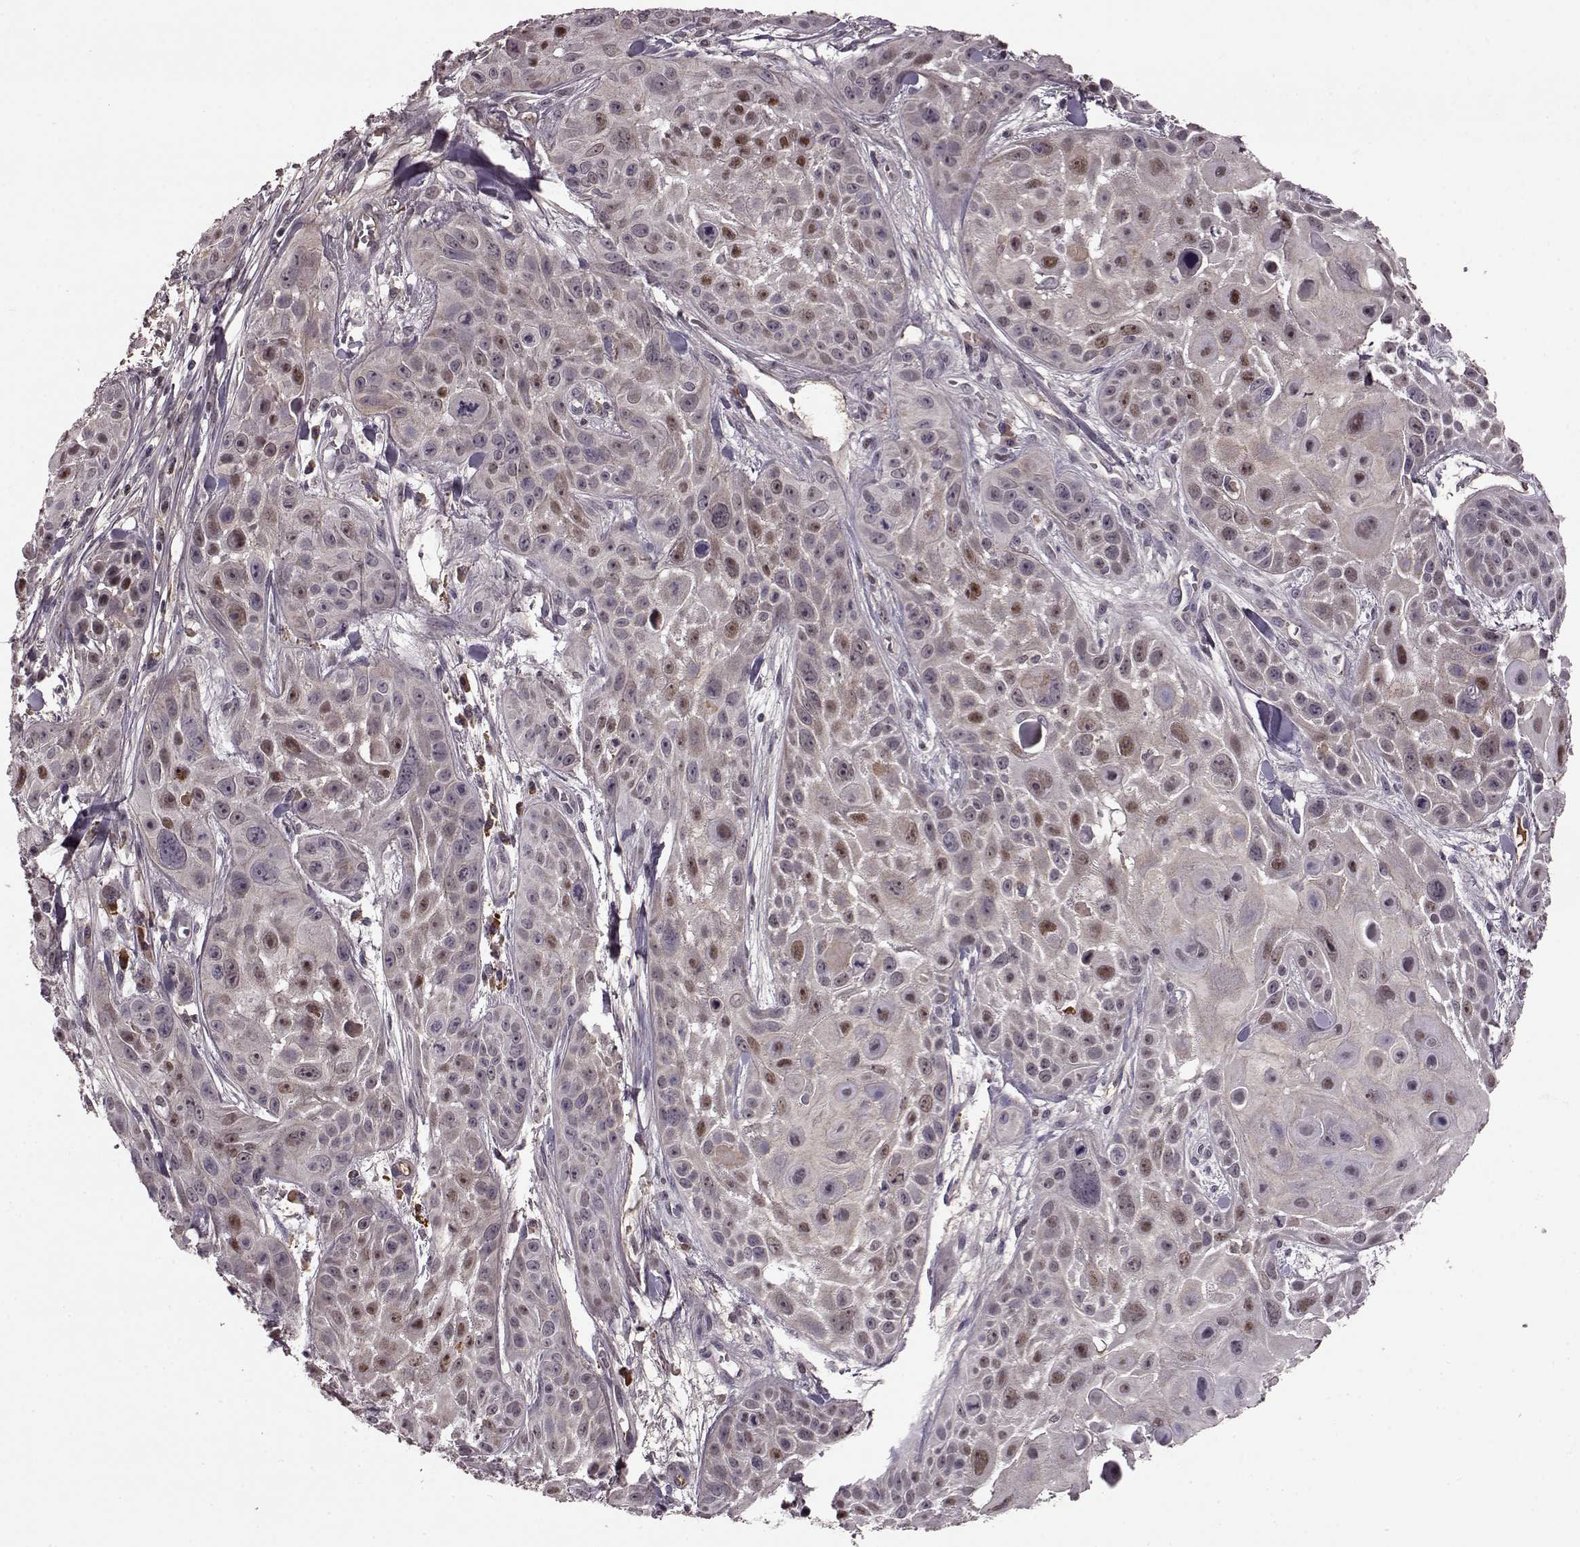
{"staining": {"intensity": "moderate", "quantity": "<25%", "location": "nuclear"}, "tissue": "skin cancer", "cell_type": "Tumor cells", "image_type": "cancer", "snomed": [{"axis": "morphology", "description": "Squamous cell carcinoma, NOS"}, {"axis": "topography", "description": "Skin"}, {"axis": "topography", "description": "Anal"}], "caption": "Human skin cancer stained with a protein marker shows moderate staining in tumor cells.", "gene": "NRL", "patient": {"sex": "female", "age": 75}}